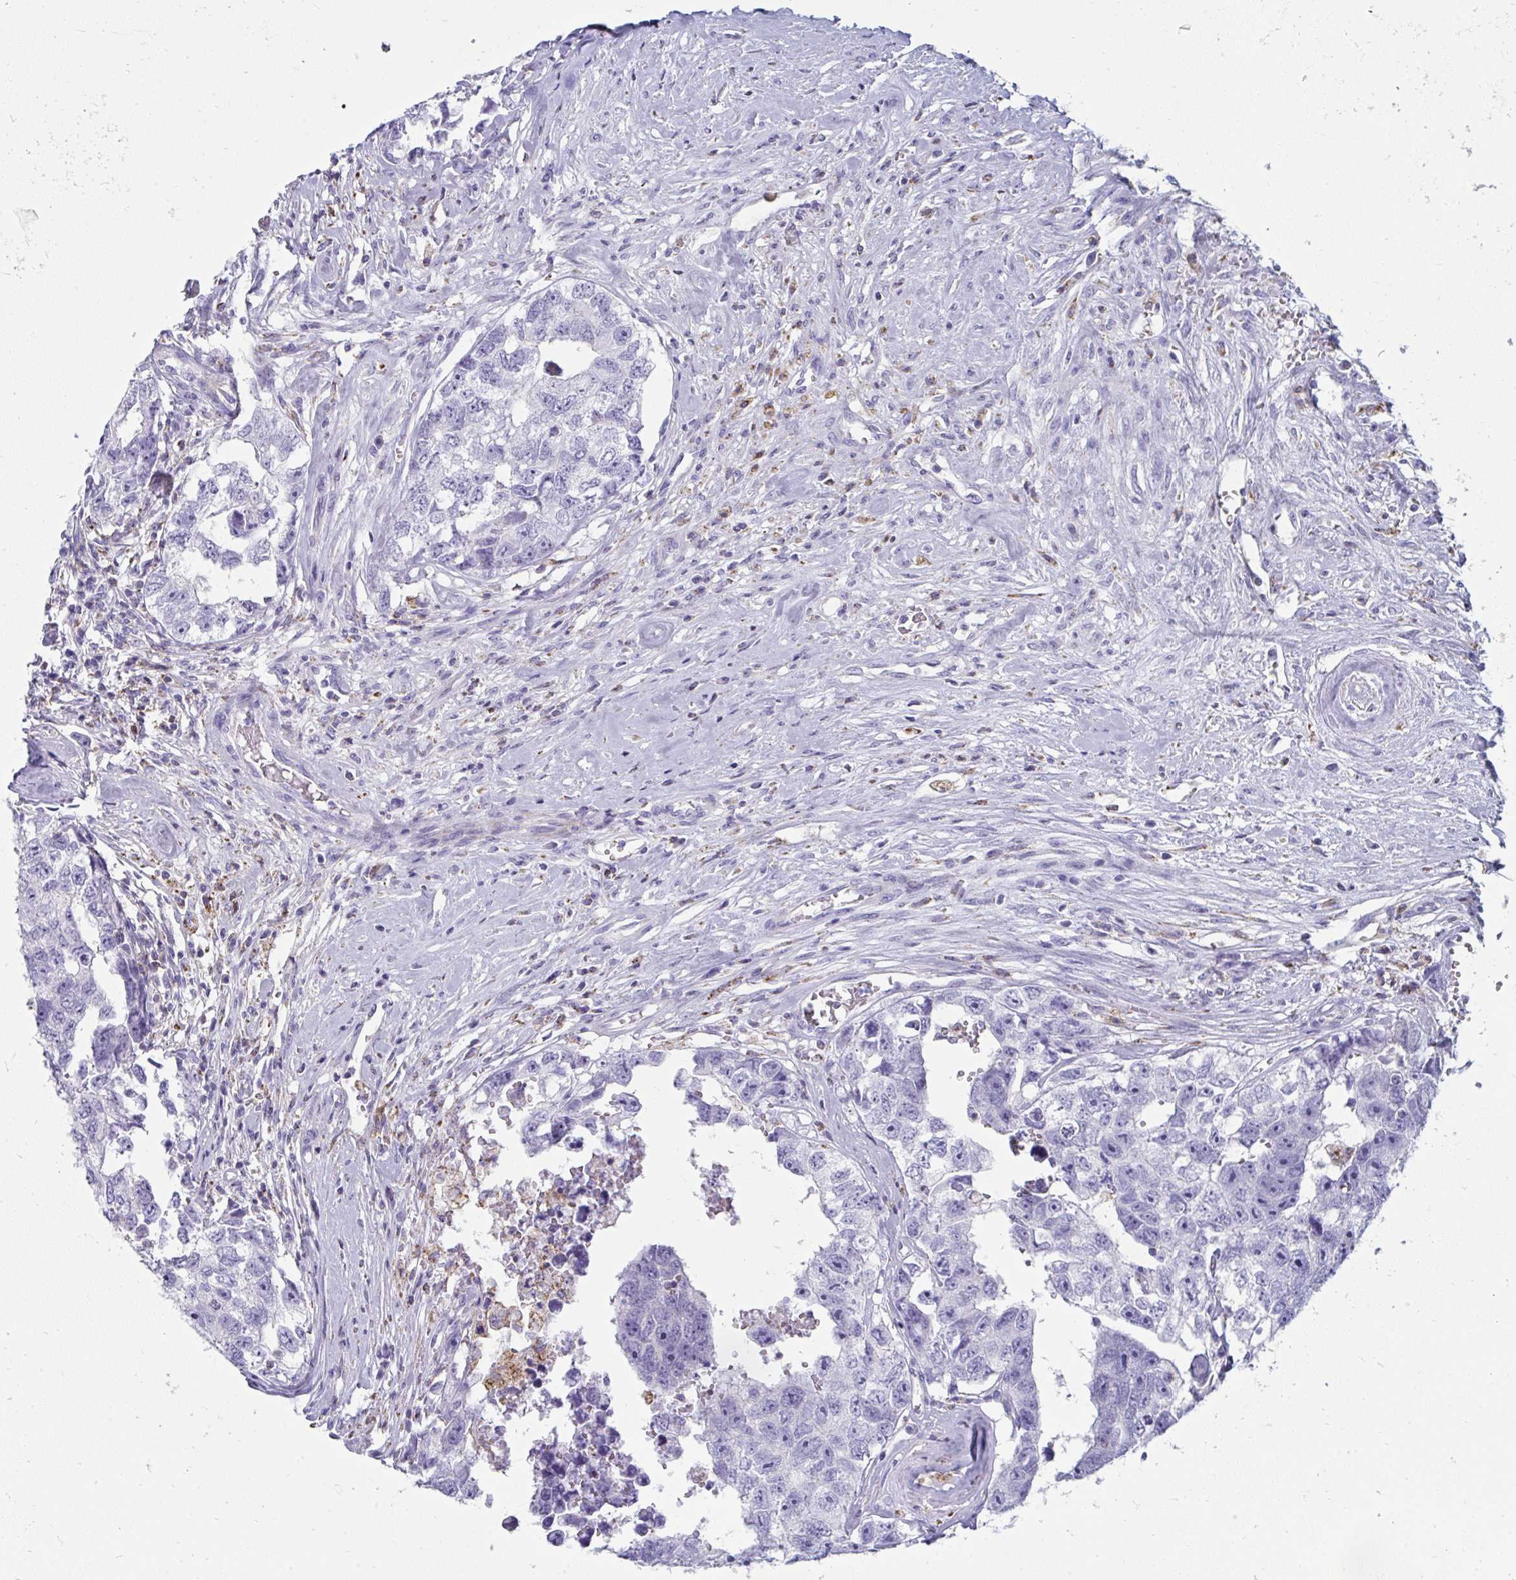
{"staining": {"intensity": "negative", "quantity": "none", "location": "none"}, "tissue": "testis cancer", "cell_type": "Tumor cells", "image_type": "cancer", "snomed": [{"axis": "morphology", "description": "Carcinoma, Embryonal, NOS"}, {"axis": "topography", "description": "Testis"}], "caption": "A histopathology image of human testis cancer is negative for staining in tumor cells. (DAB immunohistochemistry (IHC), high magnification).", "gene": "MGAM2", "patient": {"sex": "male", "age": 22}}